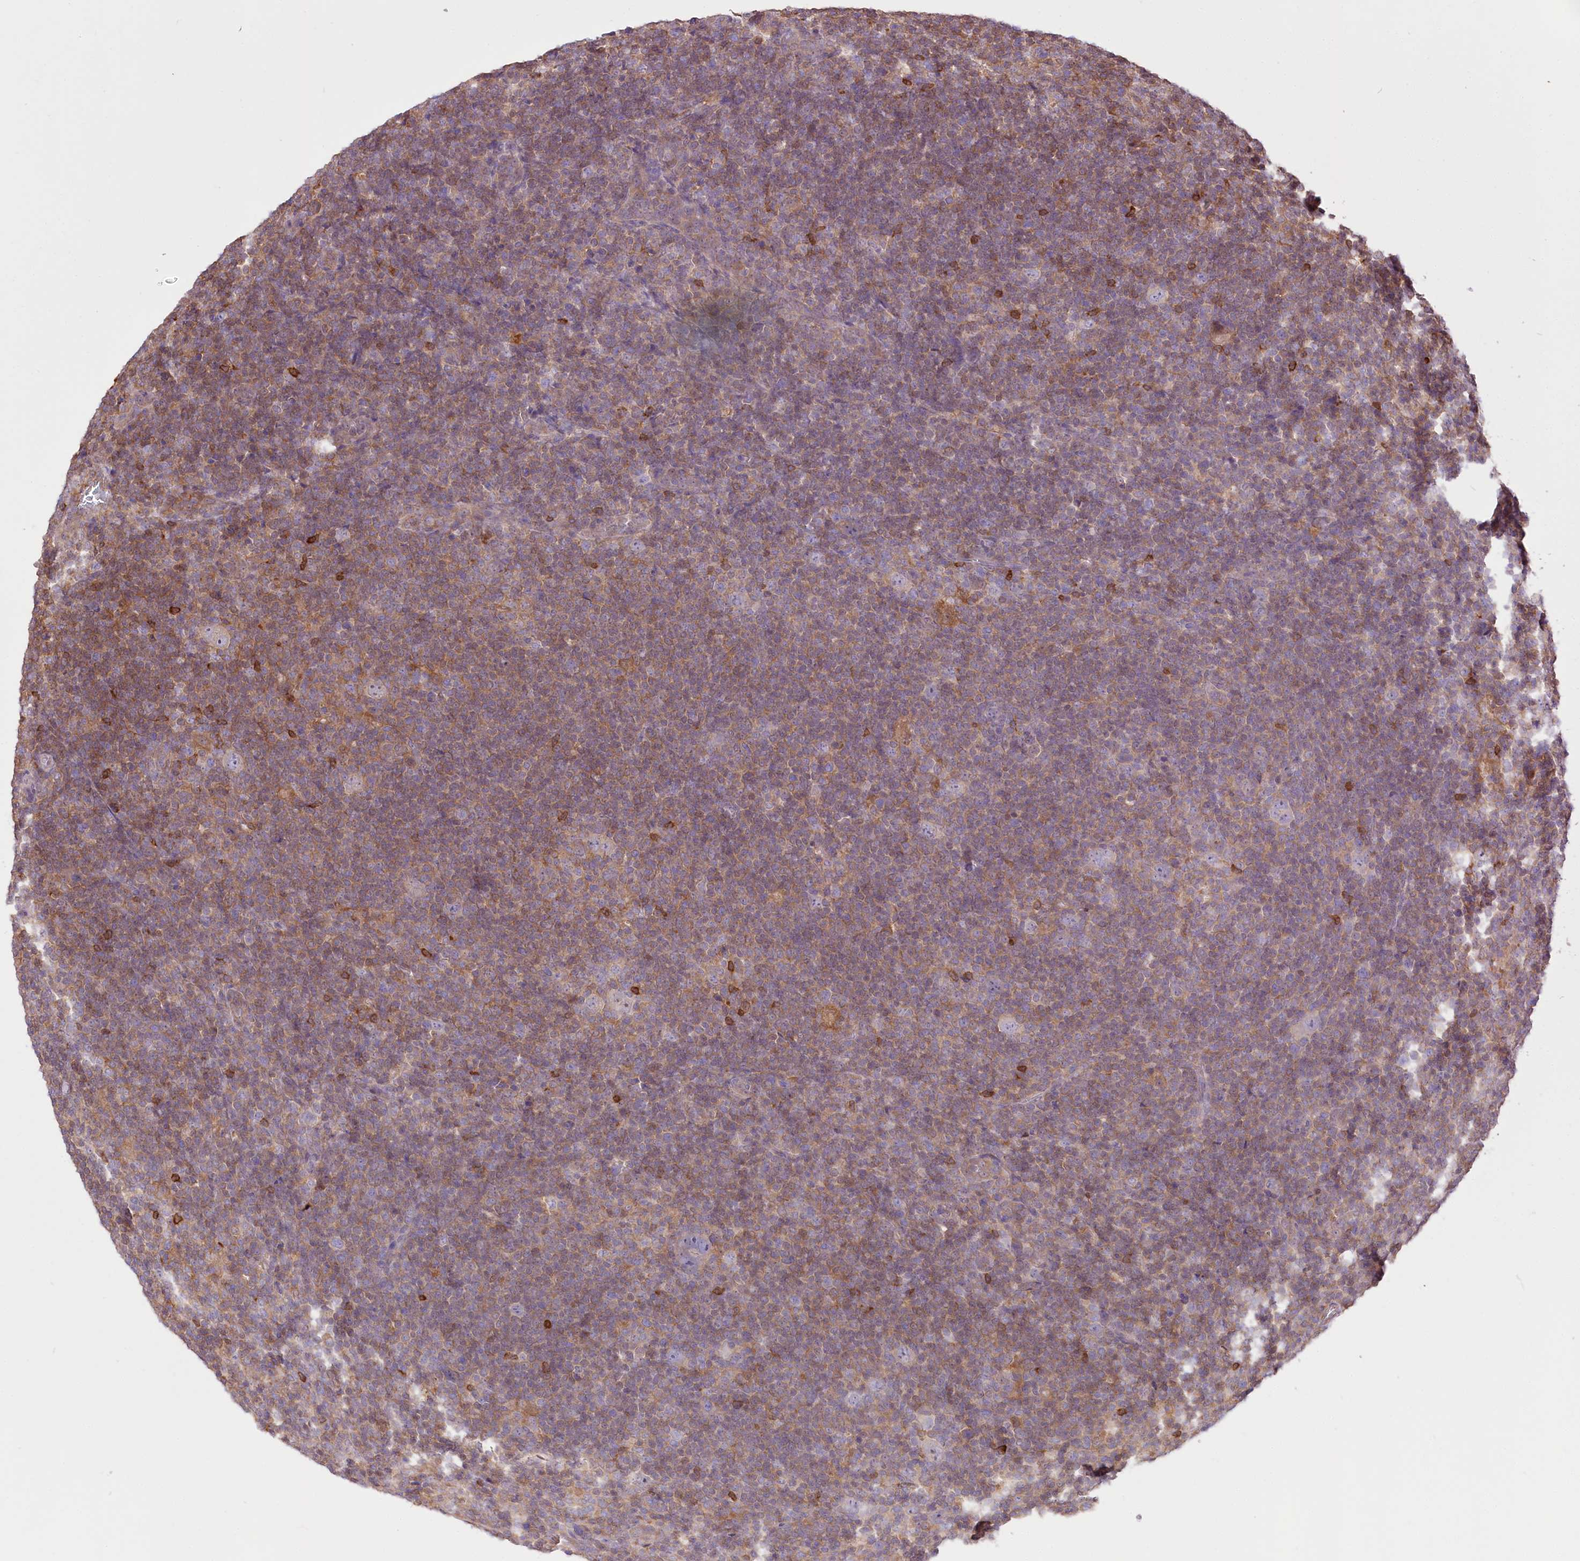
{"staining": {"intensity": "negative", "quantity": "none", "location": "none"}, "tissue": "lymphoma", "cell_type": "Tumor cells", "image_type": "cancer", "snomed": [{"axis": "morphology", "description": "Hodgkin's disease, NOS"}, {"axis": "topography", "description": "Lymph node"}], "caption": "Immunohistochemical staining of lymphoma reveals no significant positivity in tumor cells.", "gene": "UGP2", "patient": {"sex": "female", "age": 57}}